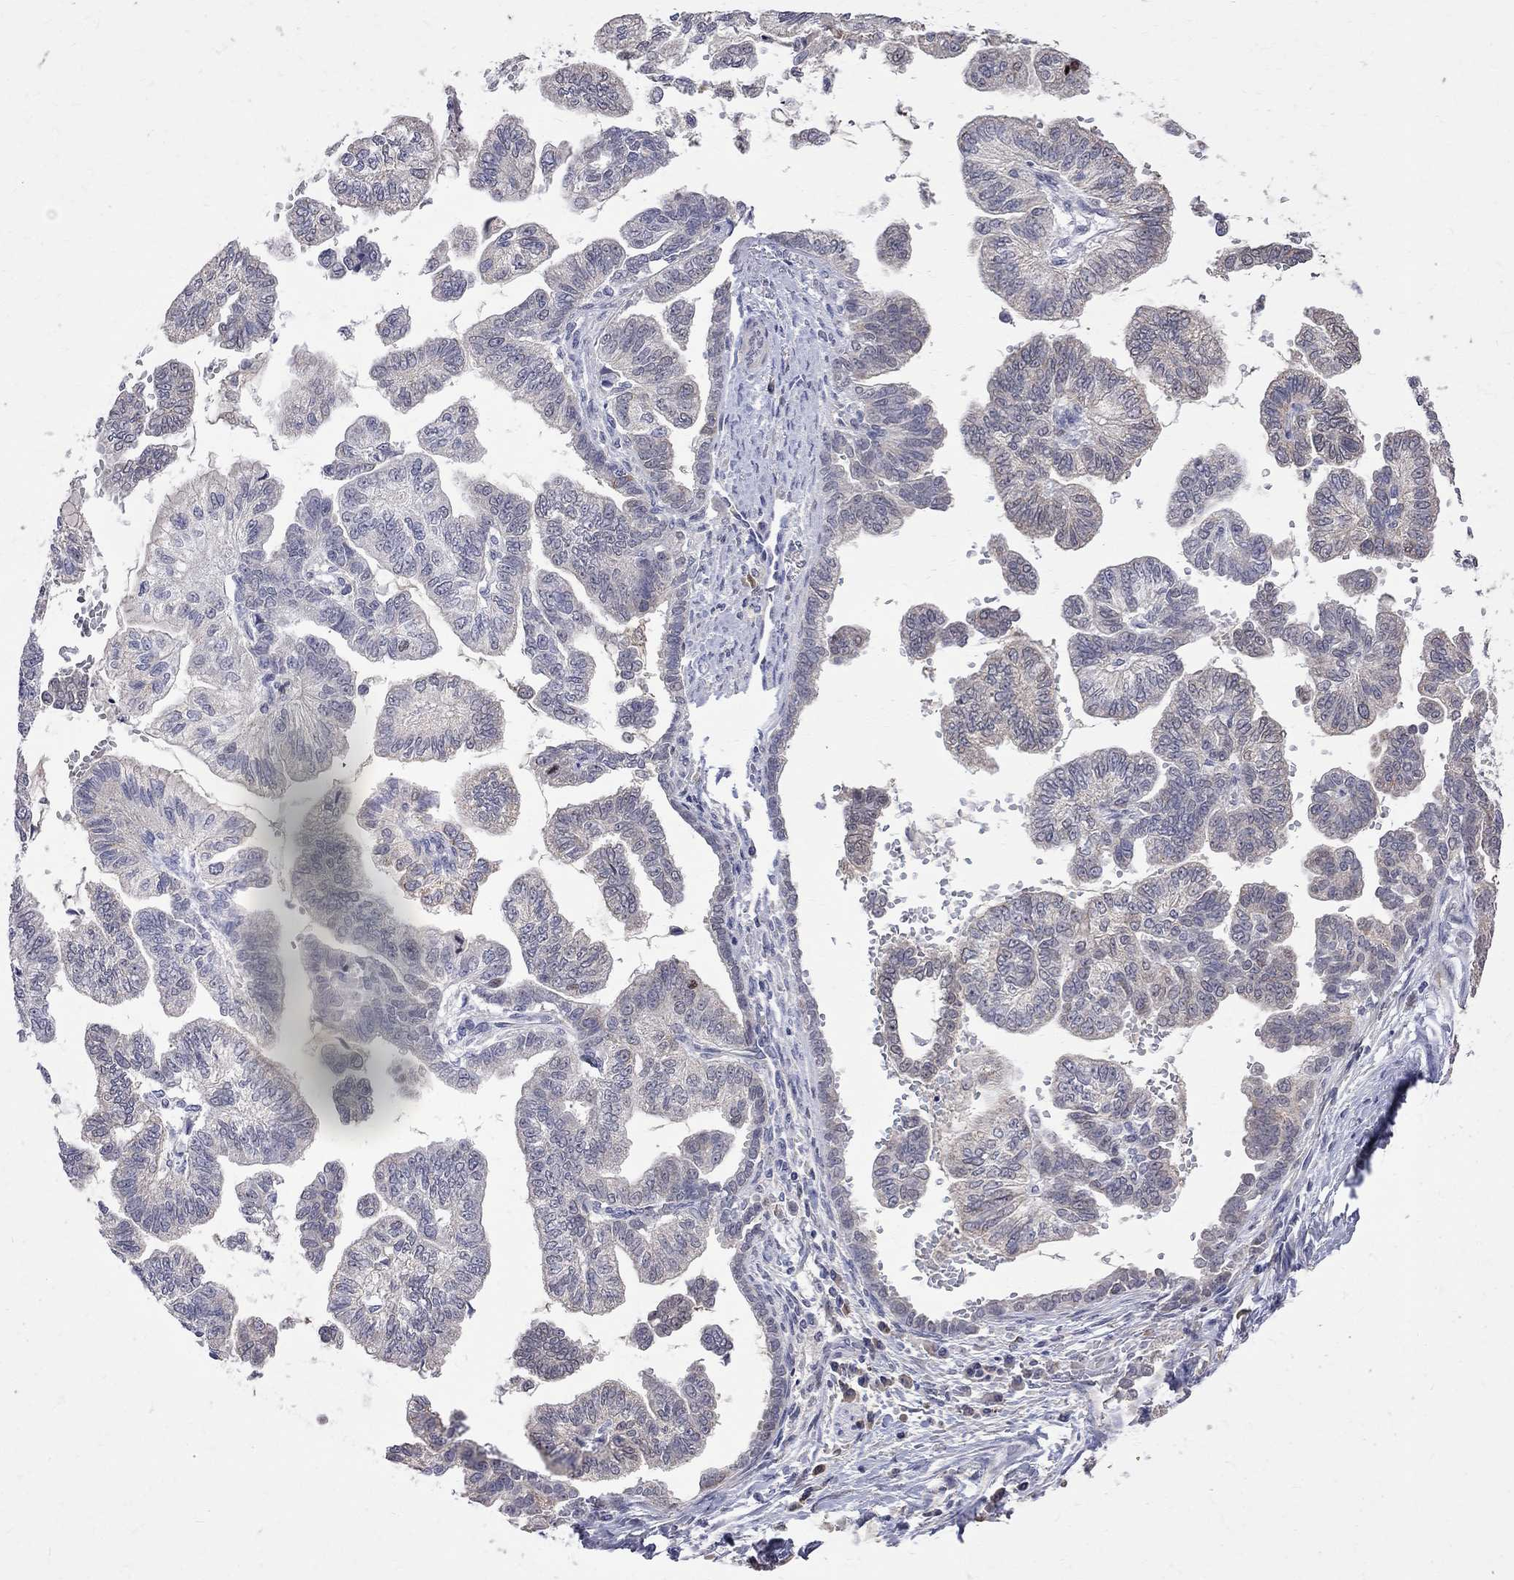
{"staining": {"intensity": "negative", "quantity": "none", "location": "none"}, "tissue": "stomach cancer", "cell_type": "Tumor cells", "image_type": "cancer", "snomed": [{"axis": "morphology", "description": "Adenocarcinoma, NOS"}, {"axis": "topography", "description": "Stomach"}], "caption": "Protein analysis of stomach cancer reveals no significant staining in tumor cells.", "gene": "CKAP2", "patient": {"sex": "male", "age": 83}}